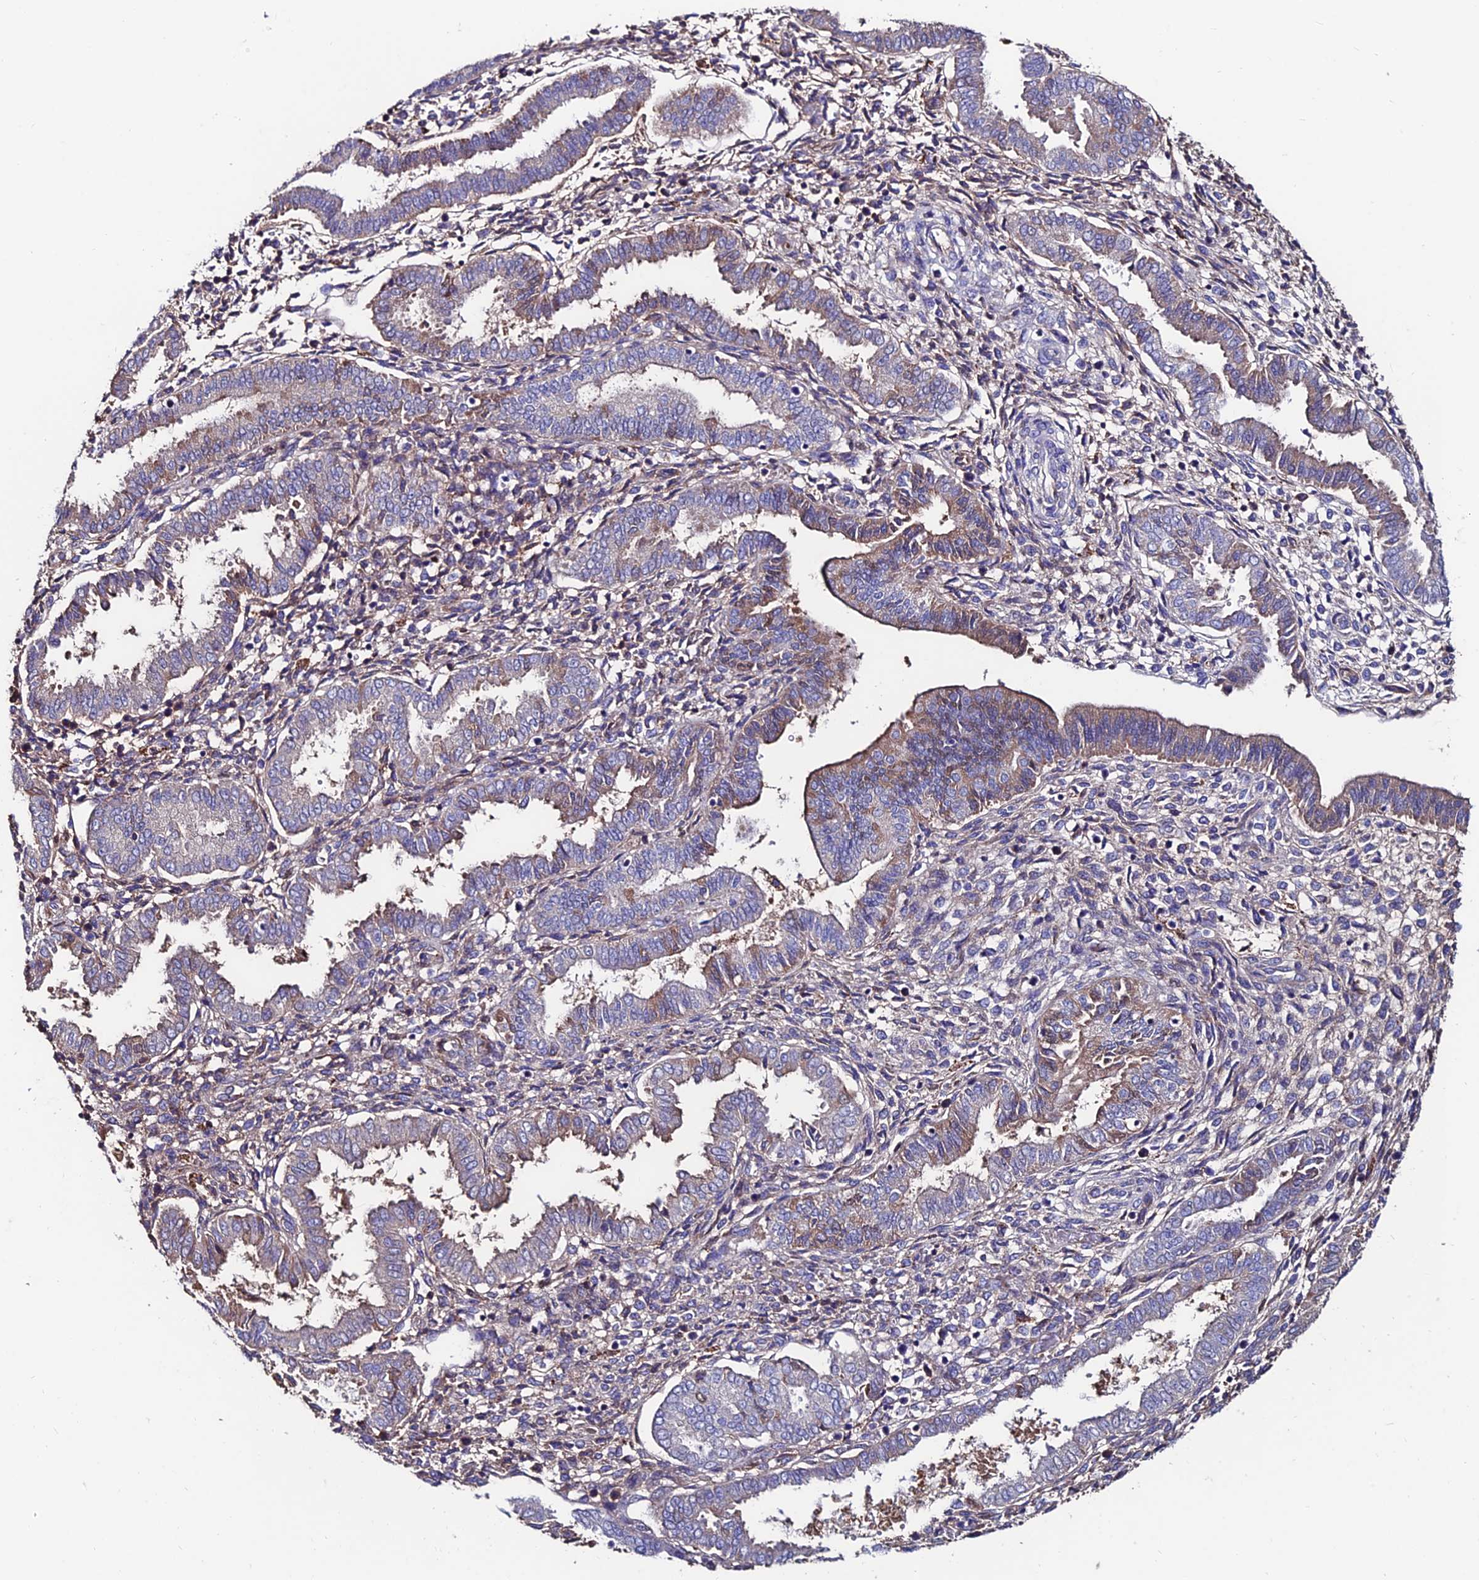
{"staining": {"intensity": "negative", "quantity": "none", "location": "none"}, "tissue": "endometrium", "cell_type": "Cells in endometrial stroma", "image_type": "normal", "snomed": [{"axis": "morphology", "description": "Normal tissue, NOS"}, {"axis": "topography", "description": "Endometrium"}], "caption": "Benign endometrium was stained to show a protein in brown. There is no significant staining in cells in endometrial stroma. The staining is performed using DAB brown chromogen with nuclei counter-stained in using hematoxylin.", "gene": "SLC25A16", "patient": {"sex": "female", "age": 24}}